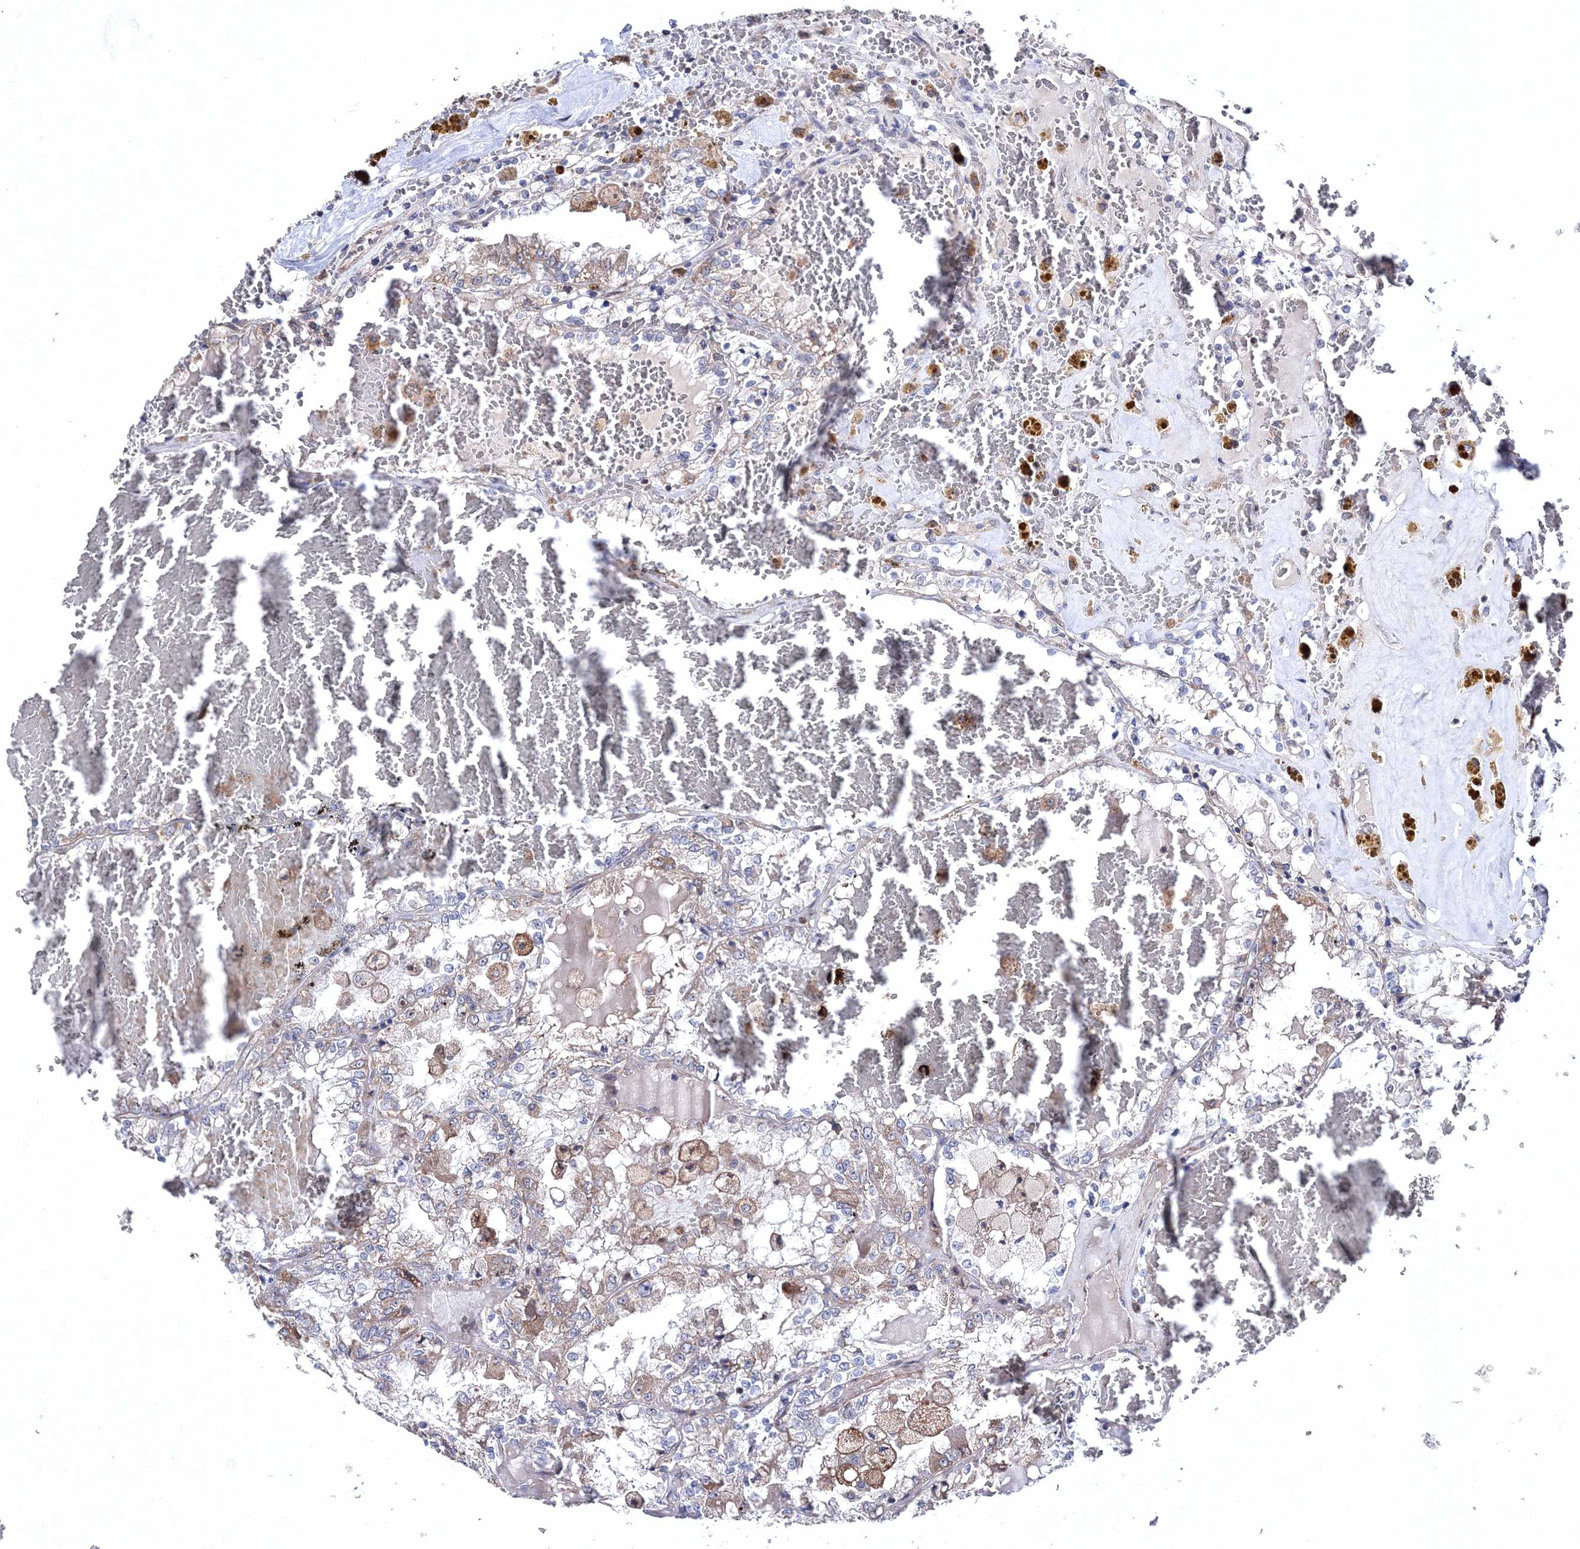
{"staining": {"intensity": "negative", "quantity": "none", "location": "none"}, "tissue": "renal cancer", "cell_type": "Tumor cells", "image_type": "cancer", "snomed": [{"axis": "morphology", "description": "Adenocarcinoma, NOS"}, {"axis": "topography", "description": "Kidney"}], "caption": "Tumor cells show no significant expression in renal cancer (adenocarcinoma). The staining was performed using DAB to visualize the protein expression in brown, while the nuclei were stained in blue with hematoxylin (Magnification: 20x).", "gene": "PPP2R2B", "patient": {"sex": "female", "age": 56}}